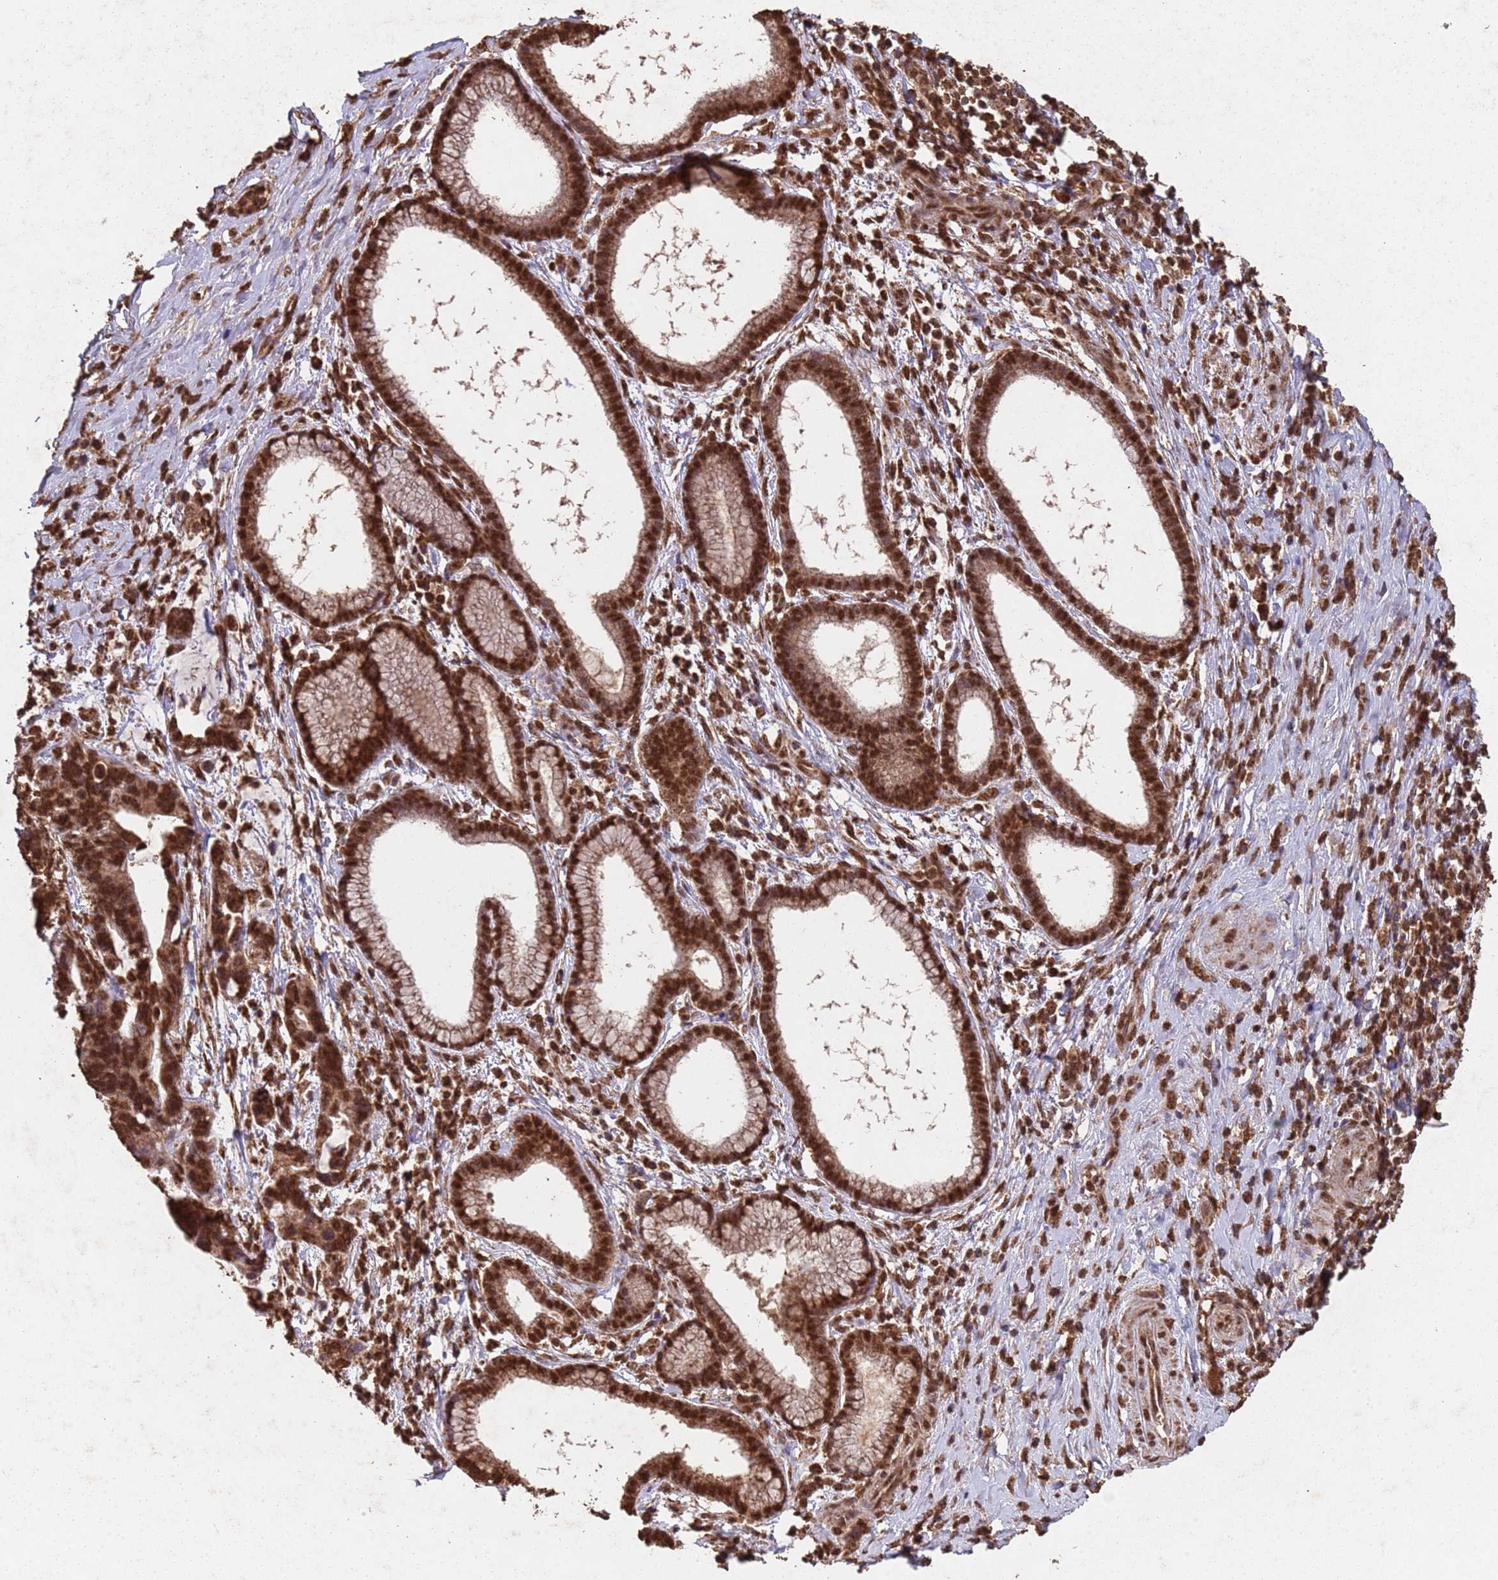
{"staining": {"intensity": "strong", "quantity": ">75%", "location": "cytoplasmic/membranous,nuclear"}, "tissue": "pancreatic cancer", "cell_type": "Tumor cells", "image_type": "cancer", "snomed": [{"axis": "morphology", "description": "Adenocarcinoma, NOS"}, {"axis": "topography", "description": "Pancreas"}], "caption": "Adenocarcinoma (pancreatic) was stained to show a protein in brown. There is high levels of strong cytoplasmic/membranous and nuclear positivity in about >75% of tumor cells.", "gene": "HDAC10", "patient": {"sex": "female", "age": 83}}